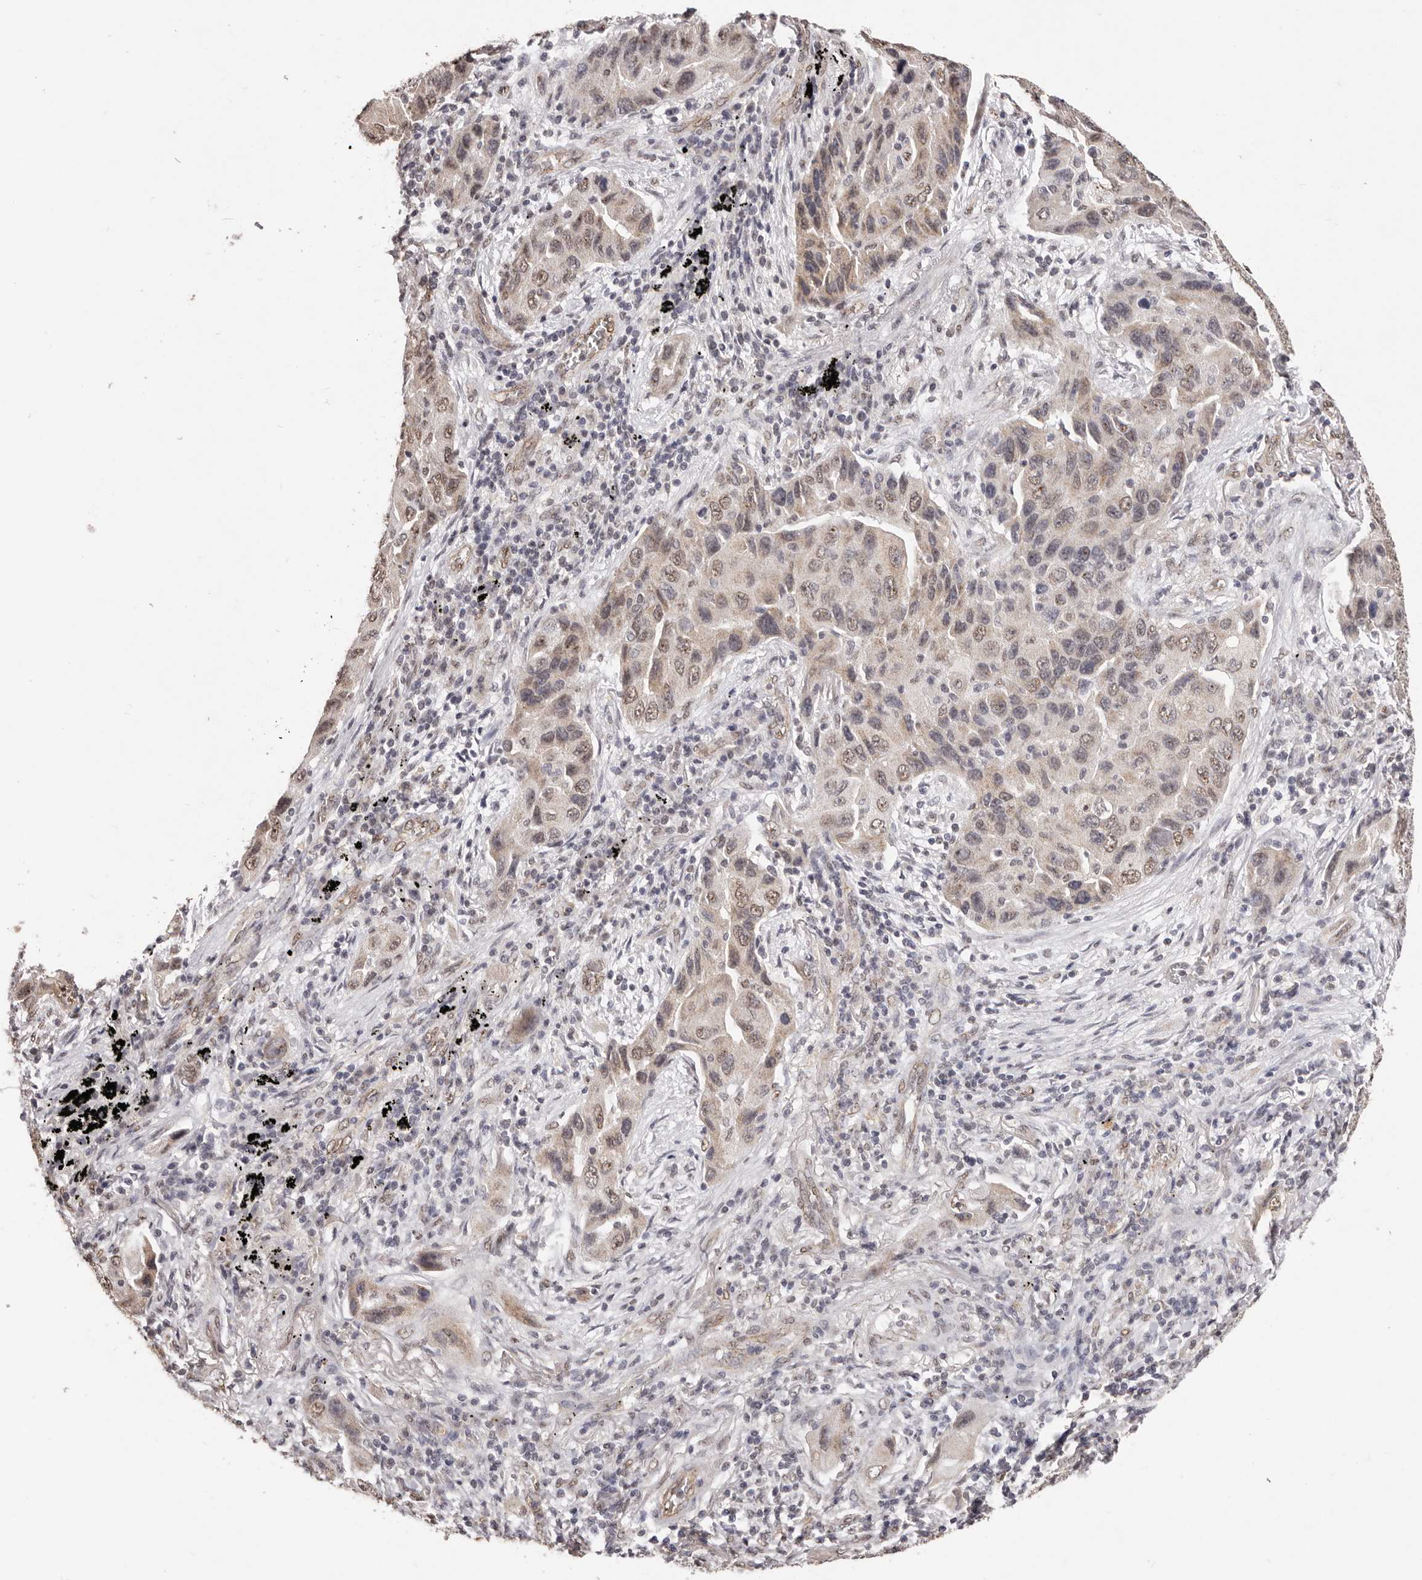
{"staining": {"intensity": "moderate", "quantity": ">75%", "location": "nuclear"}, "tissue": "lung cancer", "cell_type": "Tumor cells", "image_type": "cancer", "snomed": [{"axis": "morphology", "description": "Adenocarcinoma, NOS"}, {"axis": "topography", "description": "Lung"}], "caption": "High-power microscopy captured an IHC photomicrograph of lung cancer (adenocarcinoma), revealing moderate nuclear expression in approximately >75% of tumor cells.", "gene": "RPS6KA5", "patient": {"sex": "female", "age": 65}}